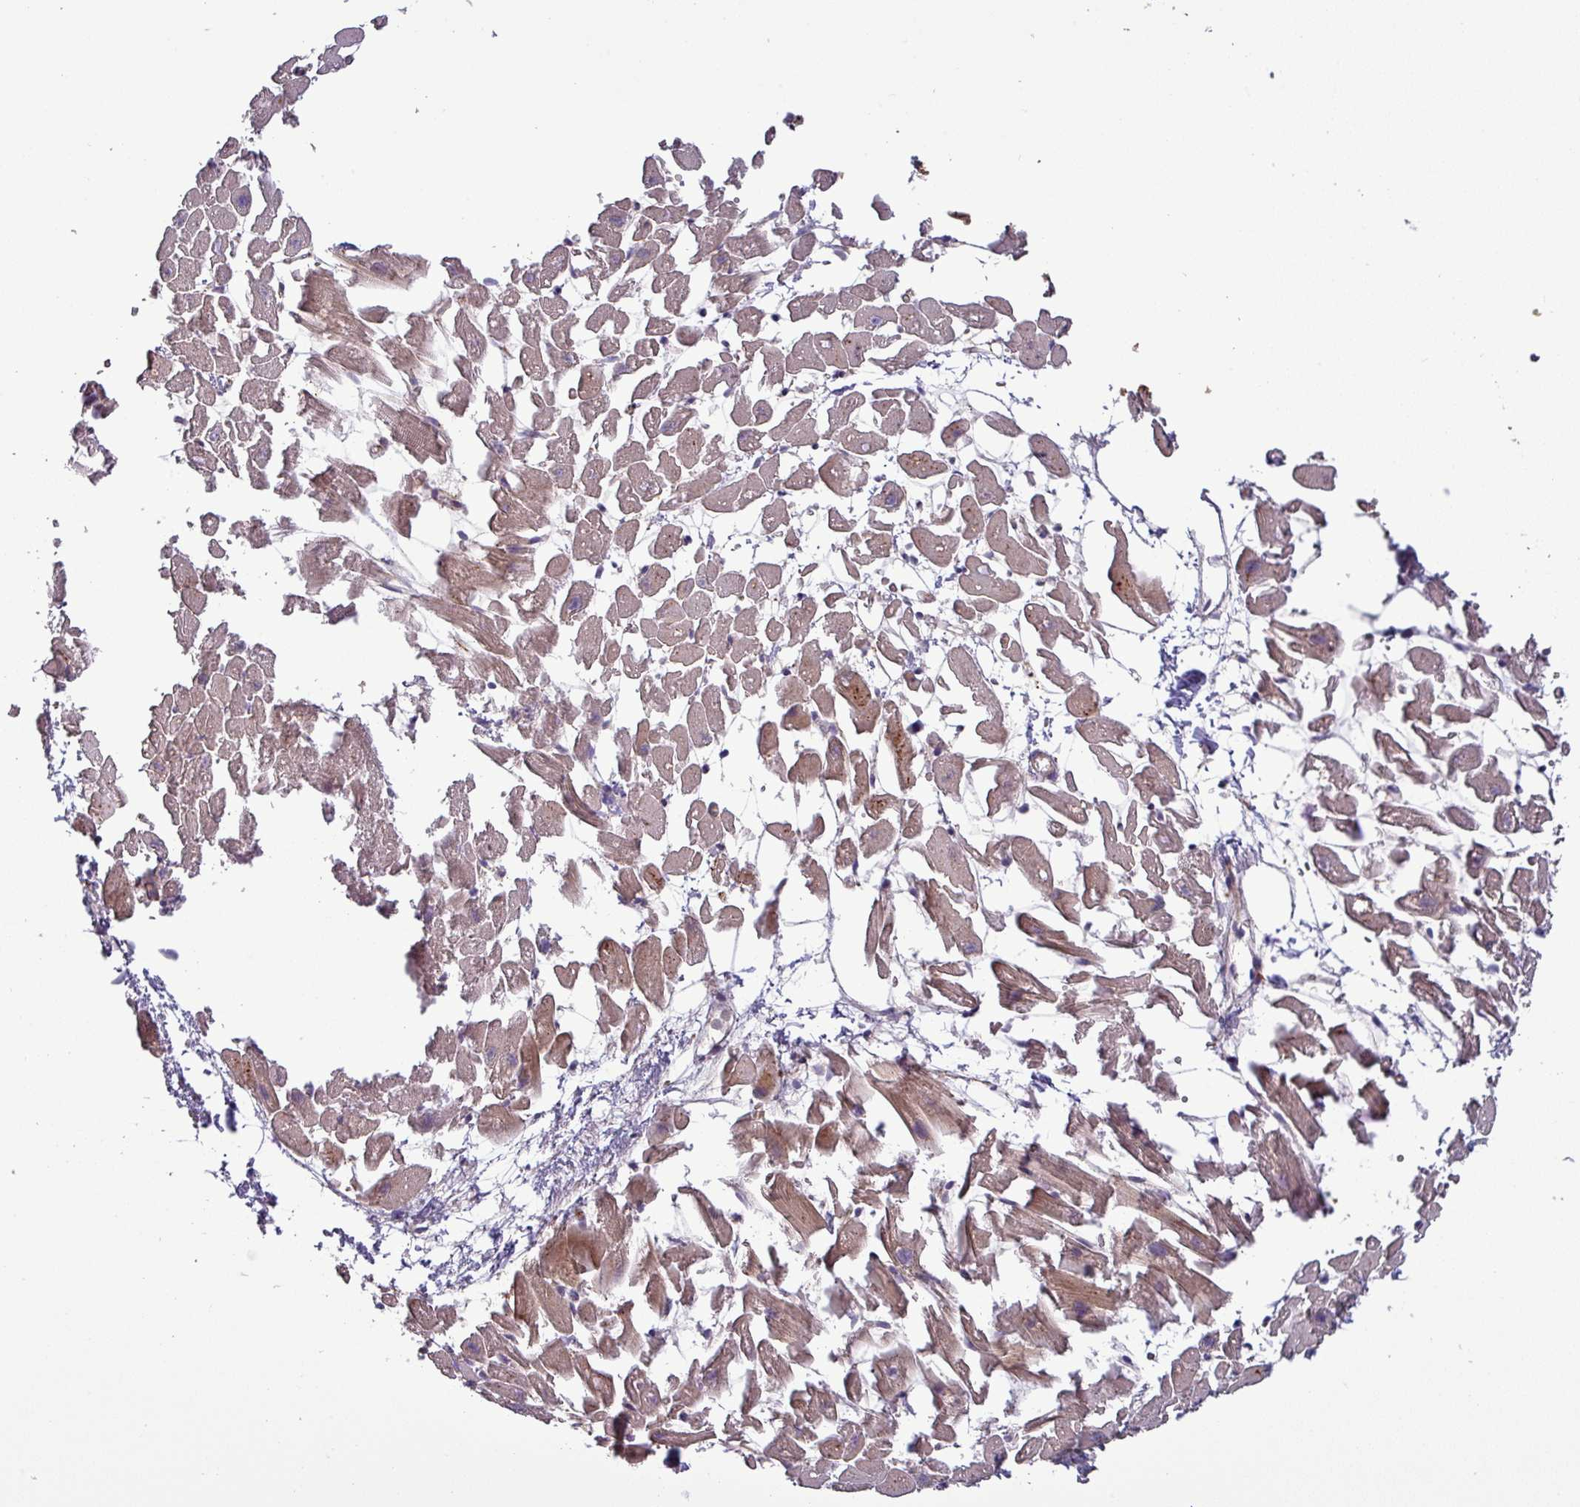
{"staining": {"intensity": "moderate", "quantity": ">75%", "location": "cytoplasmic/membranous"}, "tissue": "heart muscle", "cell_type": "Cardiomyocytes", "image_type": "normal", "snomed": [{"axis": "morphology", "description": "Normal tissue, NOS"}, {"axis": "topography", "description": "Heart"}], "caption": "IHC of unremarkable heart muscle displays medium levels of moderate cytoplasmic/membranous staining in approximately >75% of cardiomyocytes. The staining is performed using DAB brown chromogen to label protein expression. The nuclei are counter-stained blue using hematoxylin.", "gene": "PUS1", "patient": {"sex": "female", "age": 64}}